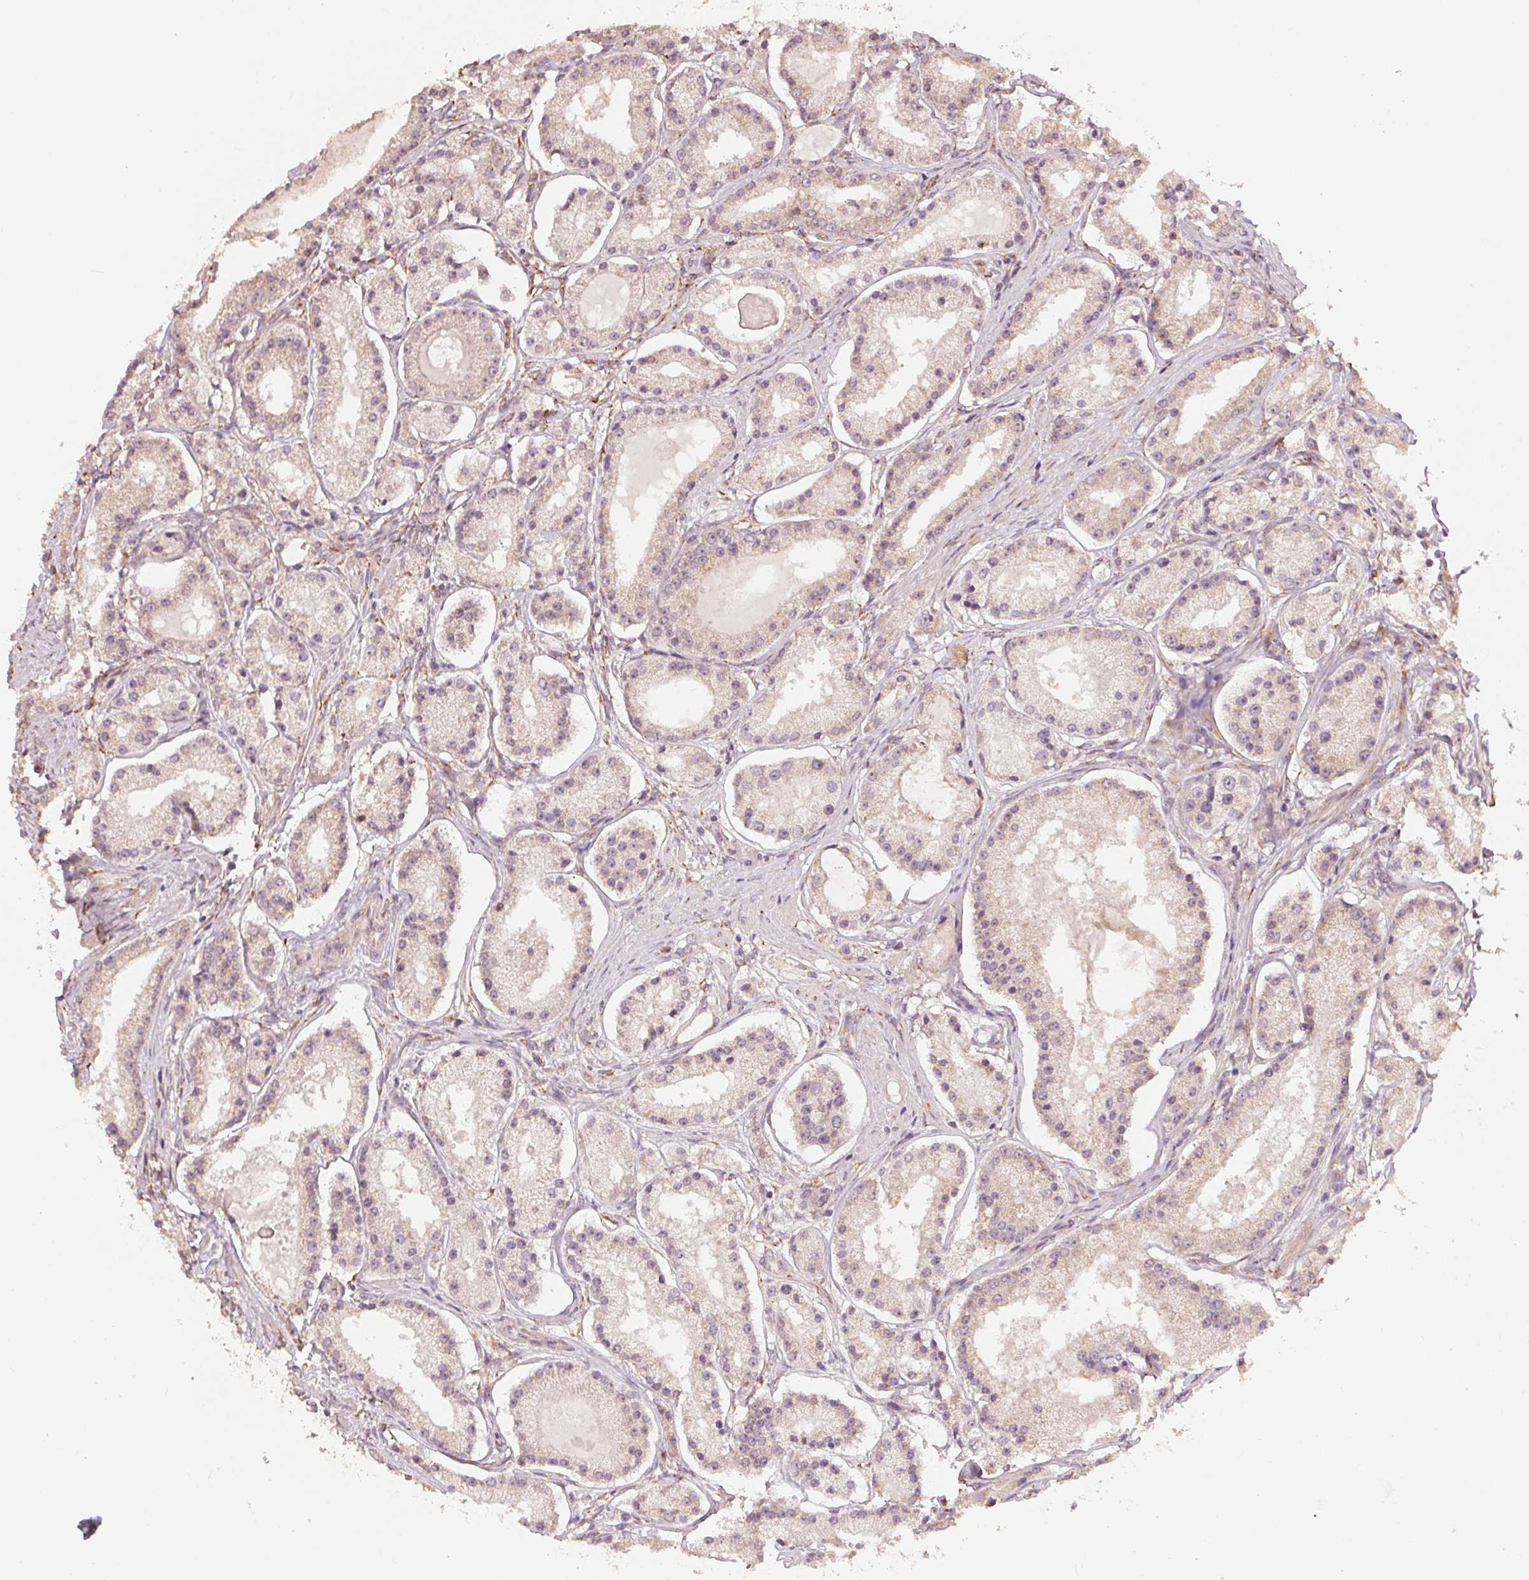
{"staining": {"intensity": "weak", "quantity": ">75%", "location": "cytoplasmic/membranous"}, "tissue": "prostate cancer", "cell_type": "Tumor cells", "image_type": "cancer", "snomed": [{"axis": "morphology", "description": "Adenocarcinoma, Low grade"}, {"axis": "topography", "description": "Prostate"}], "caption": "Weak cytoplasmic/membranous expression for a protein is seen in approximately >75% of tumor cells of prostate cancer (adenocarcinoma (low-grade)) using IHC.", "gene": "SLC20A1", "patient": {"sex": "male", "age": 57}}